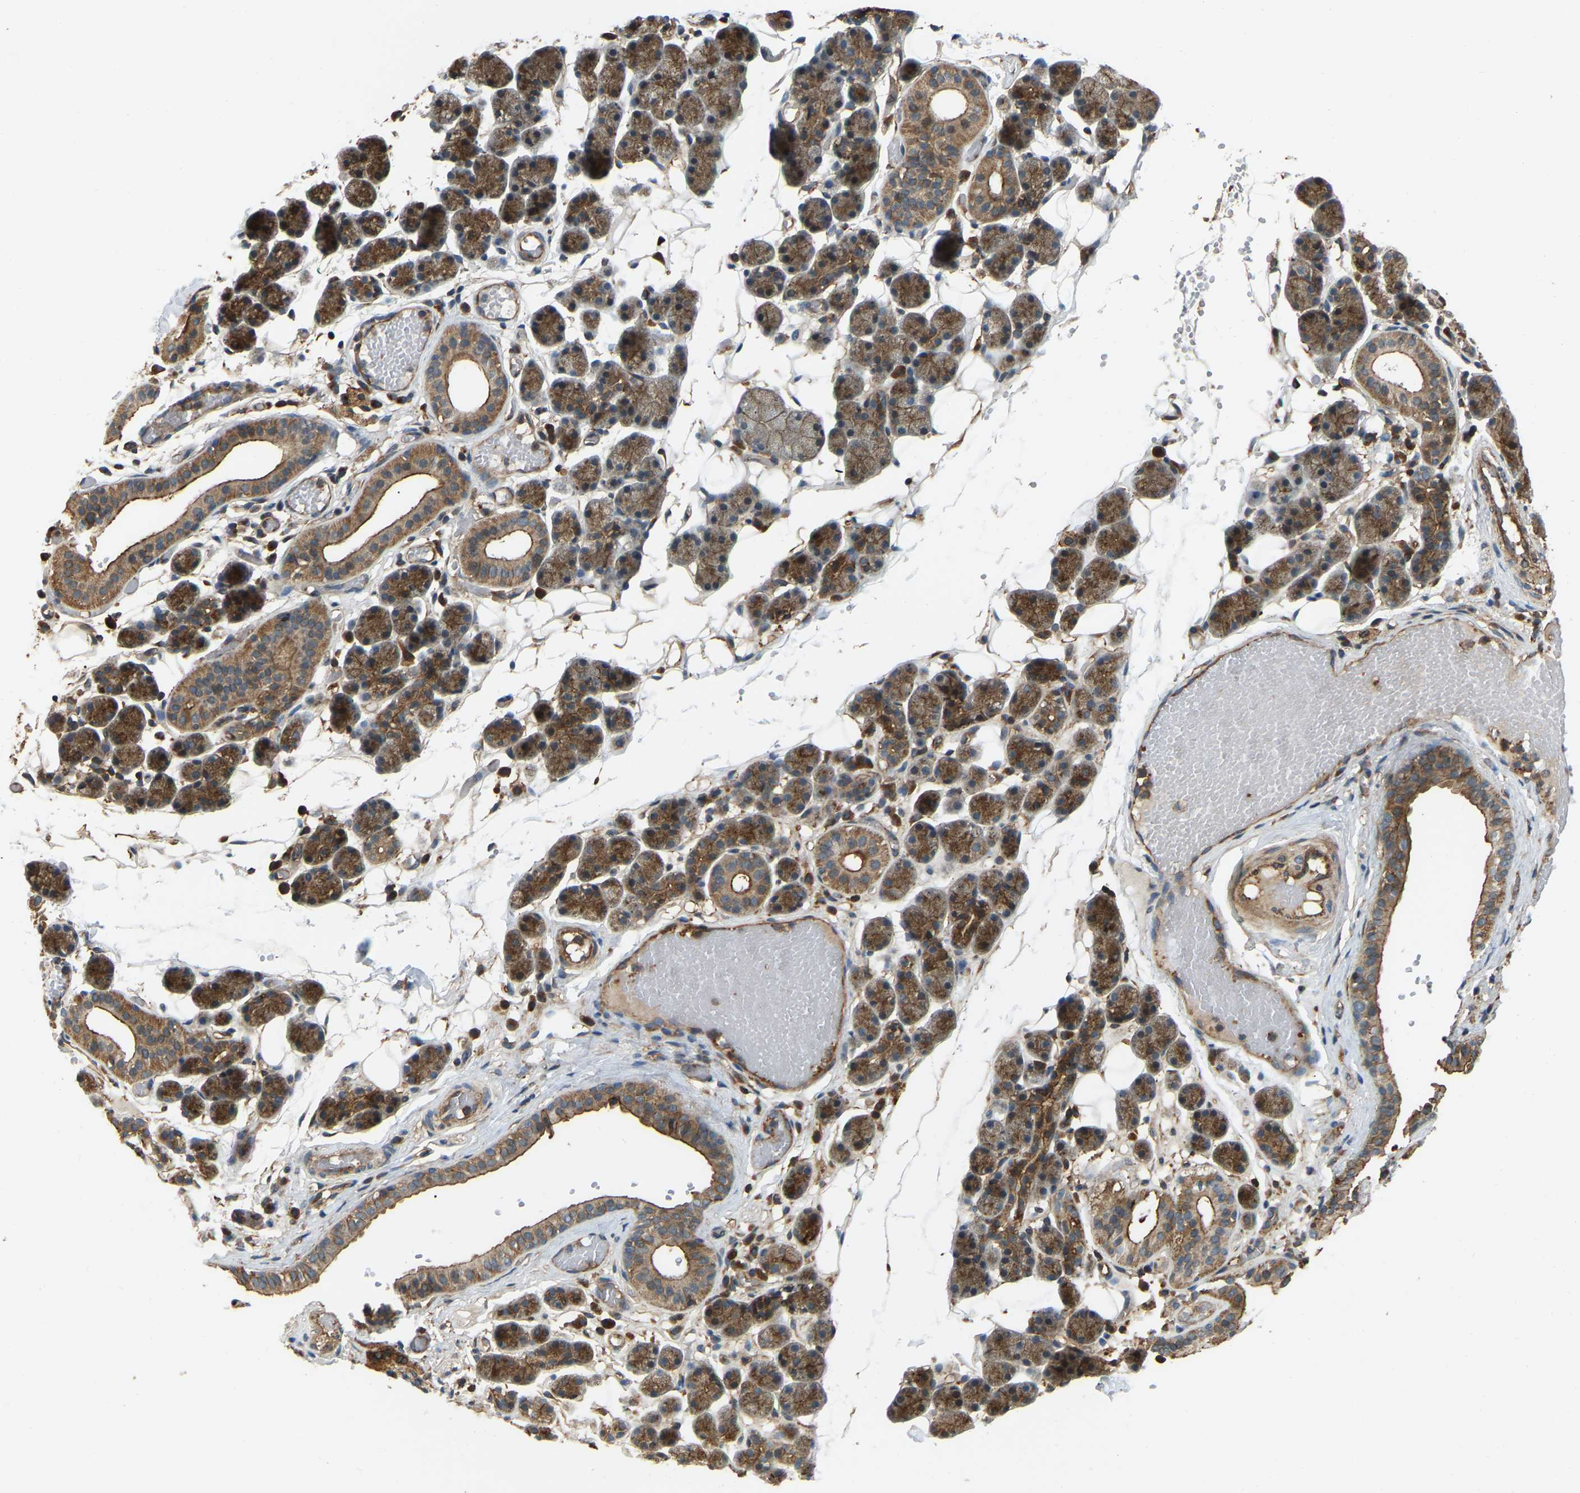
{"staining": {"intensity": "moderate", "quantity": ">75%", "location": "cytoplasmic/membranous"}, "tissue": "salivary gland", "cell_type": "Glandular cells", "image_type": "normal", "snomed": [{"axis": "morphology", "description": "Normal tissue, NOS"}, {"axis": "topography", "description": "Salivary gland"}], "caption": "Protein expression analysis of normal salivary gland demonstrates moderate cytoplasmic/membranous positivity in about >75% of glandular cells.", "gene": "SAMD9L", "patient": {"sex": "female", "age": 33}}